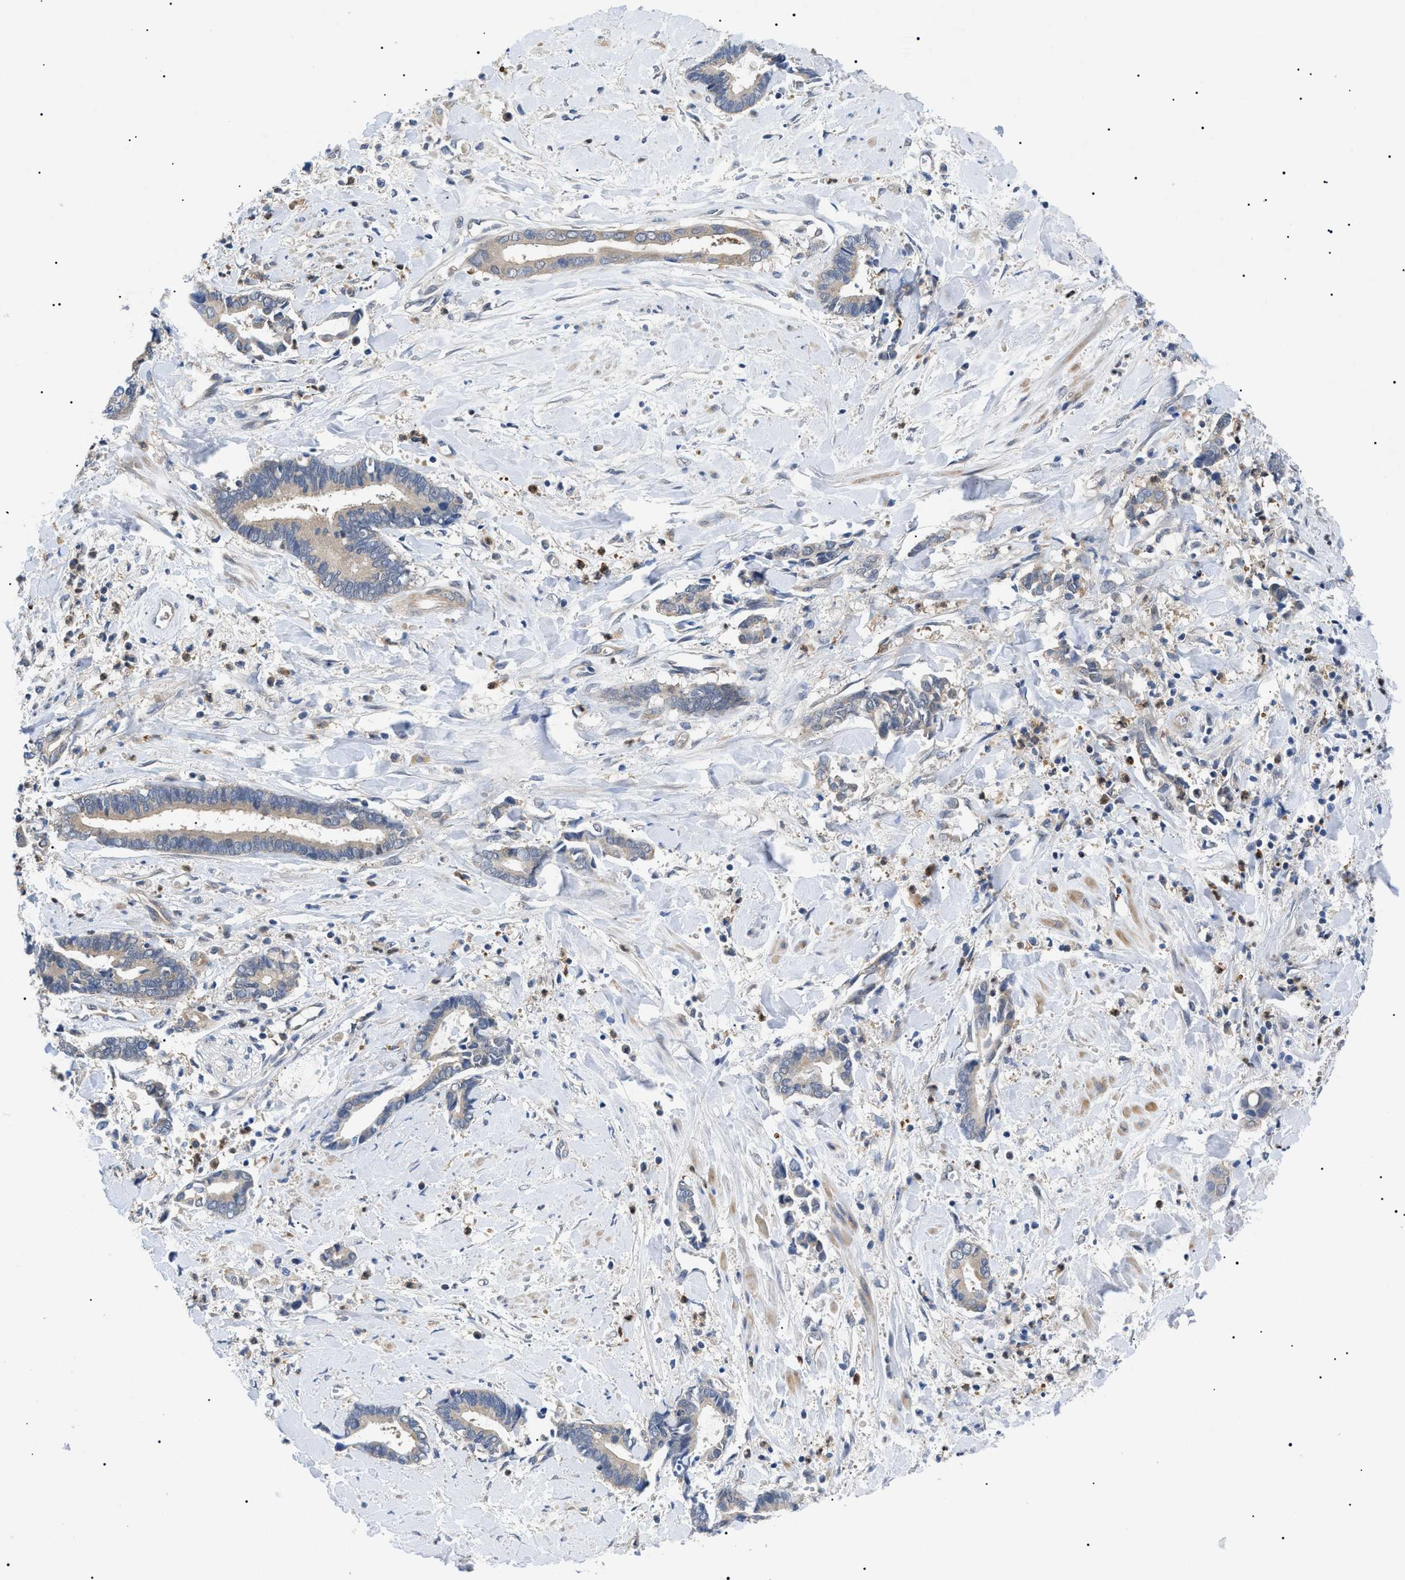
{"staining": {"intensity": "weak", "quantity": ">75%", "location": "cytoplasmic/membranous"}, "tissue": "cervical cancer", "cell_type": "Tumor cells", "image_type": "cancer", "snomed": [{"axis": "morphology", "description": "Adenocarcinoma, NOS"}, {"axis": "topography", "description": "Cervix"}], "caption": "Tumor cells reveal low levels of weak cytoplasmic/membranous expression in about >75% of cells in human adenocarcinoma (cervical). The protein is shown in brown color, while the nuclei are stained blue.", "gene": "RIPK1", "patient": {"sex": "female", "age": 44}}